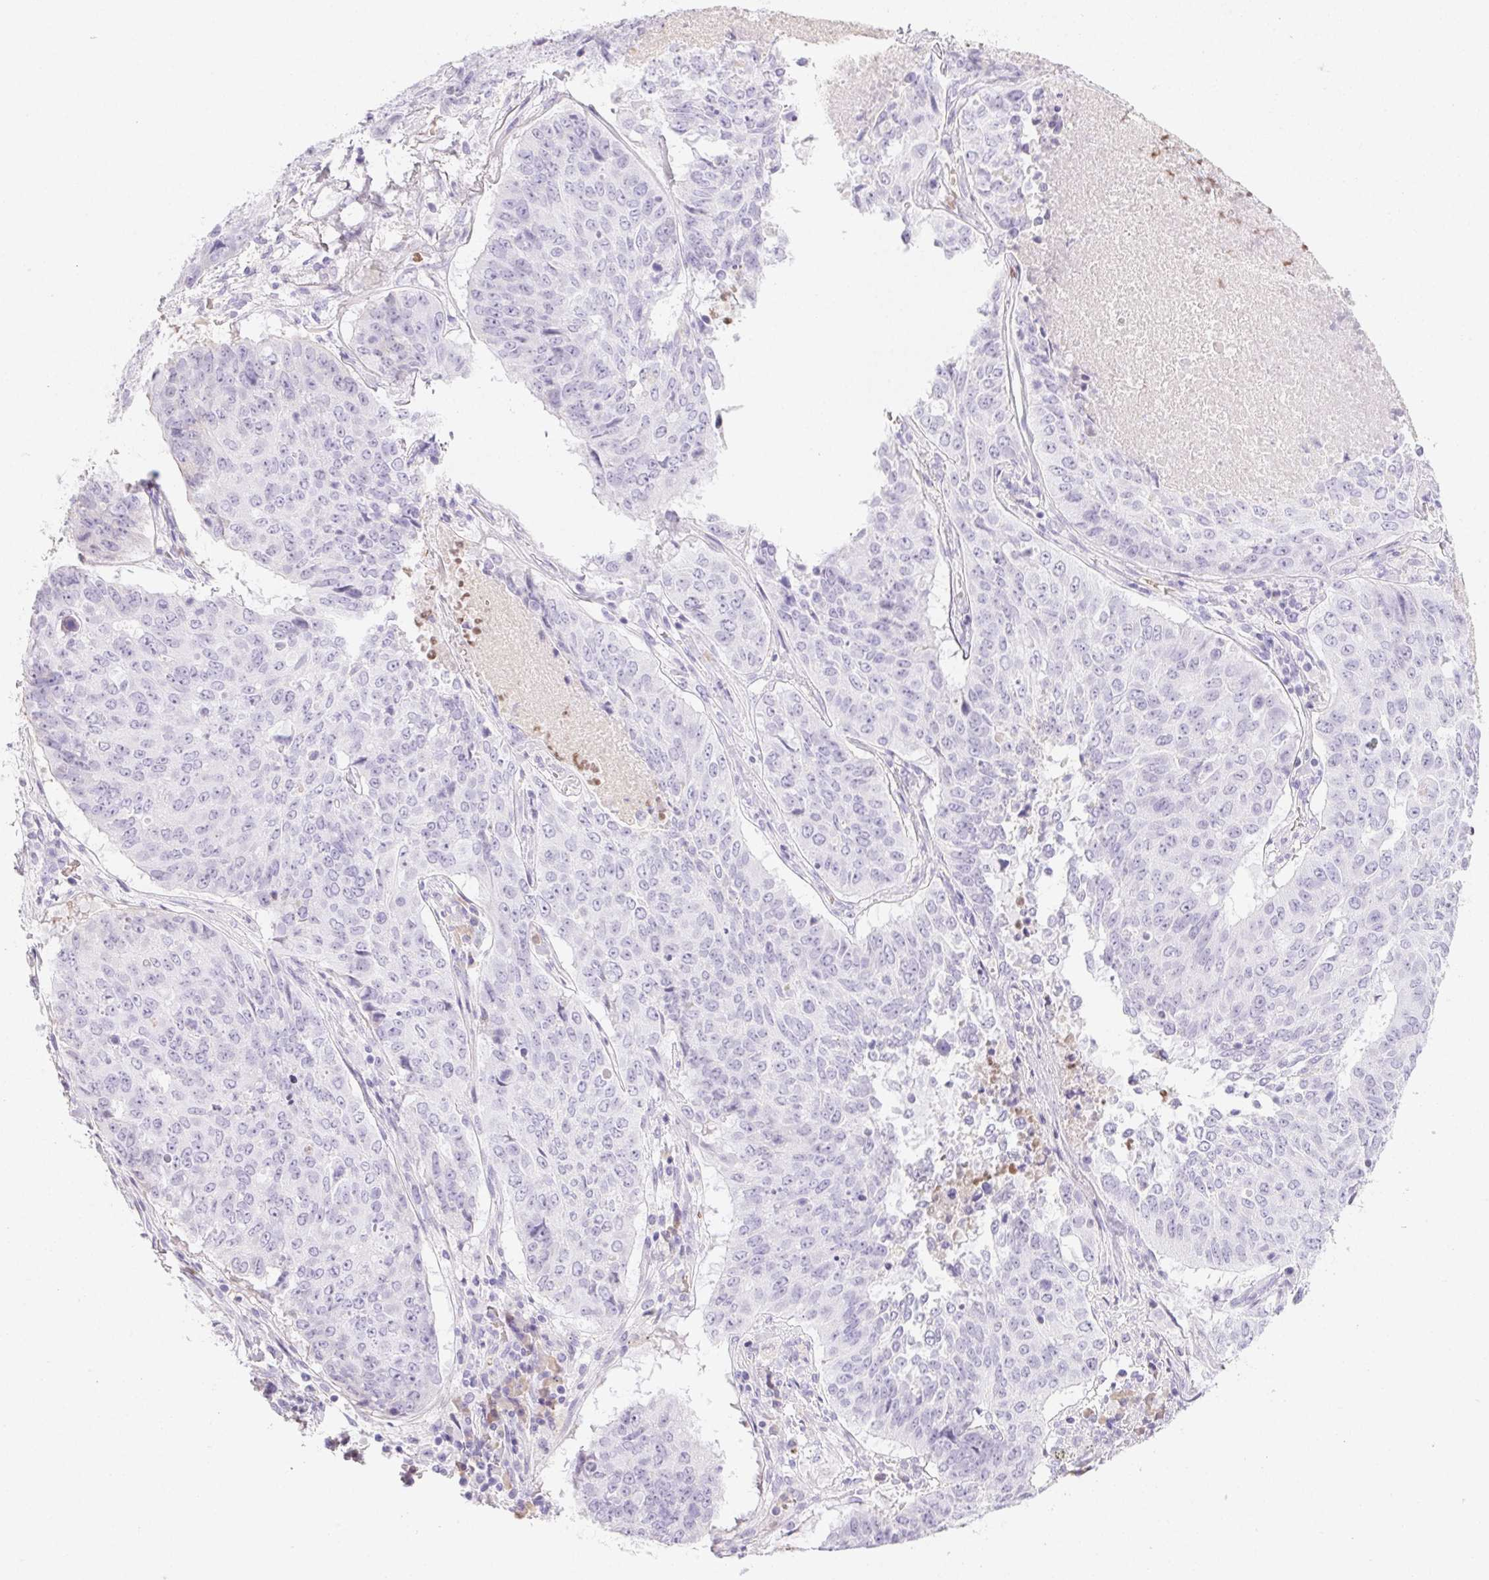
{"staining": {"intensity": "negative", "quantity": "none", "location": "none"}, "tissue": "lung cancer", "cell_type": "Tumor cells", "image_type": "cancer", "snomed": [{"axis": "morphology", "description": "Normal tissue, NOS"}, {"axis": "morphology", "description": "Squamous cell carcinoma, NOS"}, {"axis": "topography", "description": "Bronchus"}, {"axis": "topography", "description": "Lung"}], "caption": "High power microscopy histopathology image of an immunohistochemistry micrograph of lung cancer, revealing no significant expression in tumor cells.", "gene": "PADI4", "patient": {"sex": "male", "age": 64}}